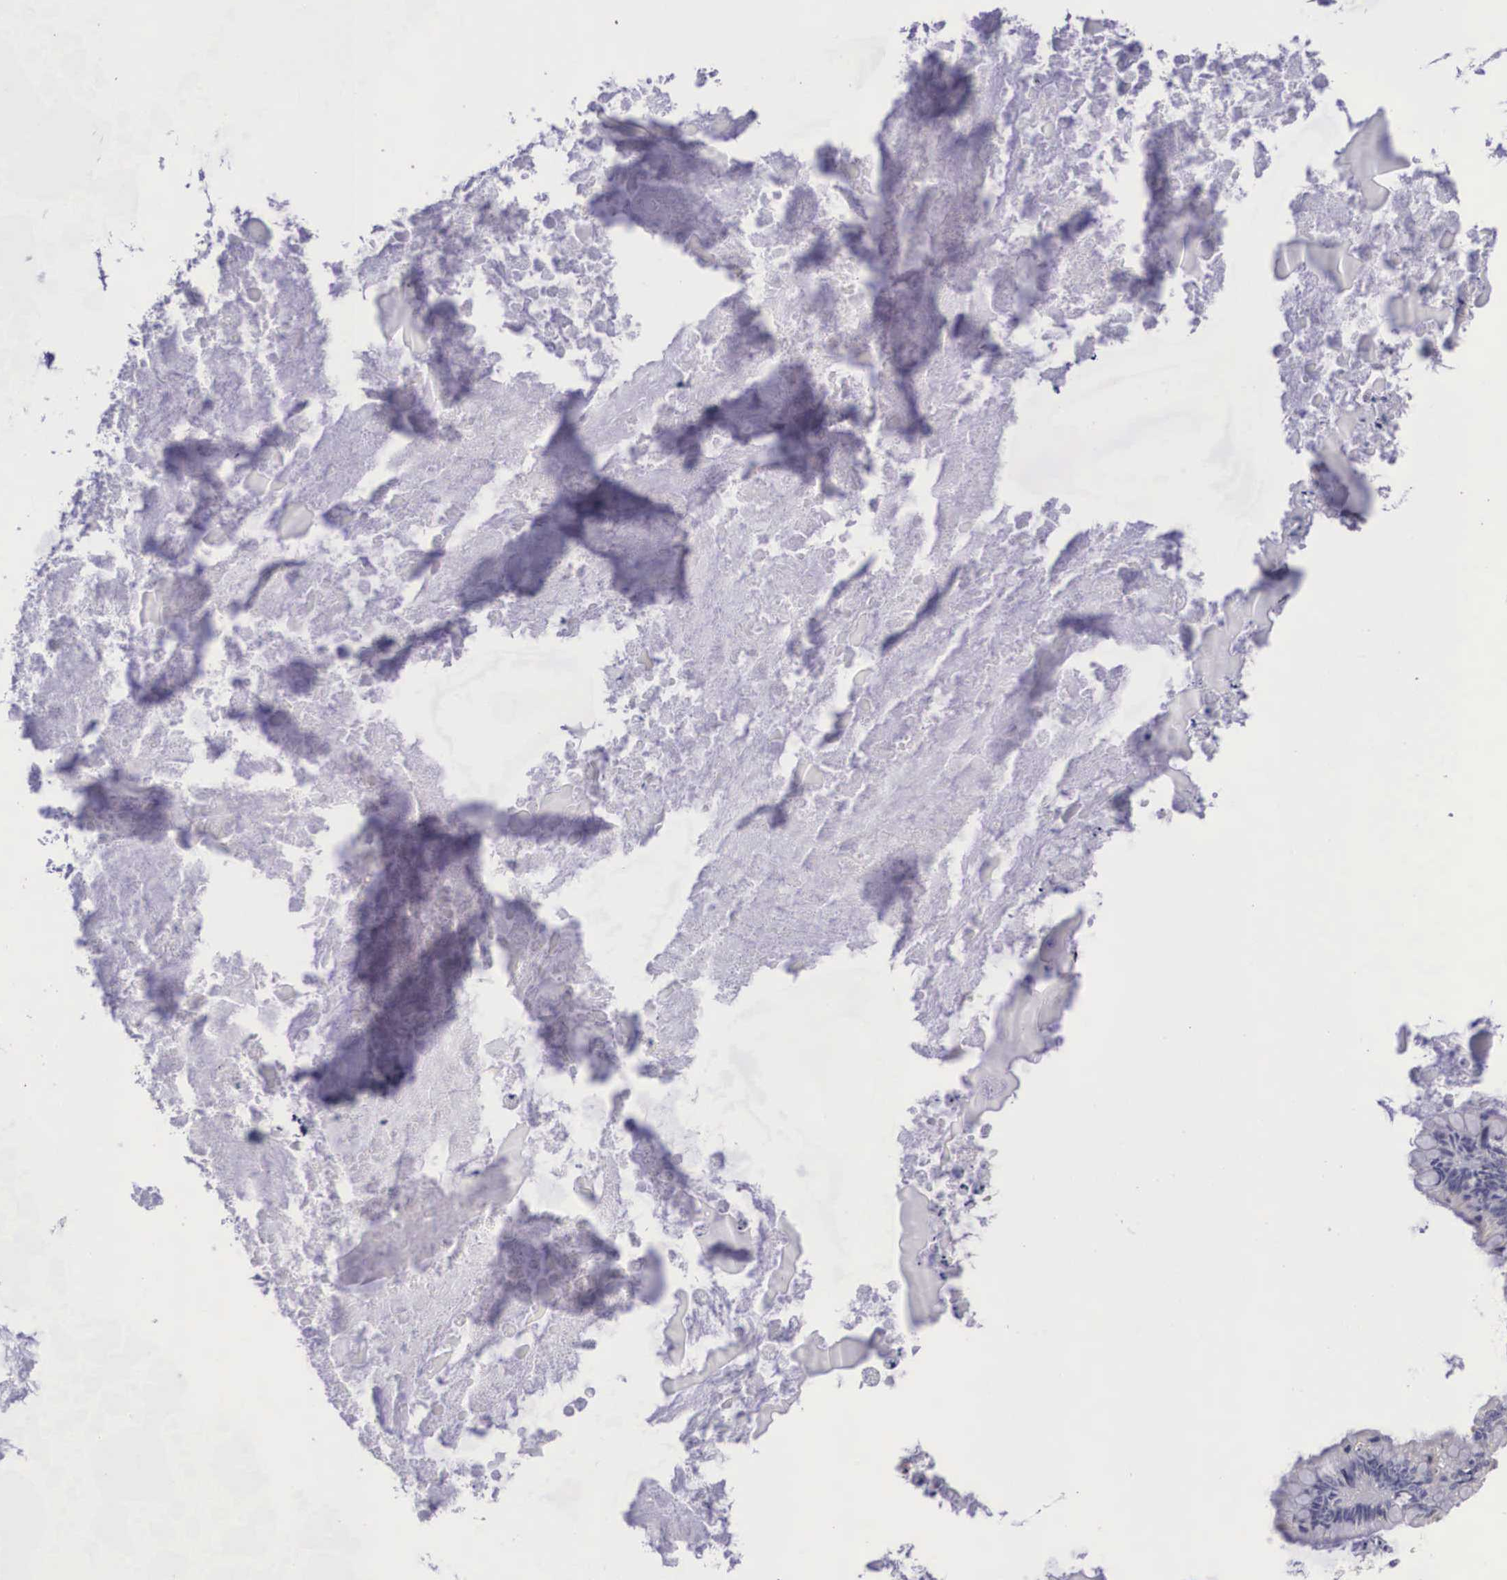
{"staining": {"intensity": "negative", "quantity": "none", "location": "none"}, "tissue": "ovarian cancer", "cell_type": "Tumor cells", "image_type": "cancer", "snomed": [{"axis": "morphology", "description": "Cystadenocarcinoma, mucinous, NOS"}, {"axis": "topography", "description": "Ovary"}], "caption": "The image demonstrates no staining of tumor cells in ovarian cancer.", "gene": "ARG2", "patient": {"sex": "female", "age": 57}}